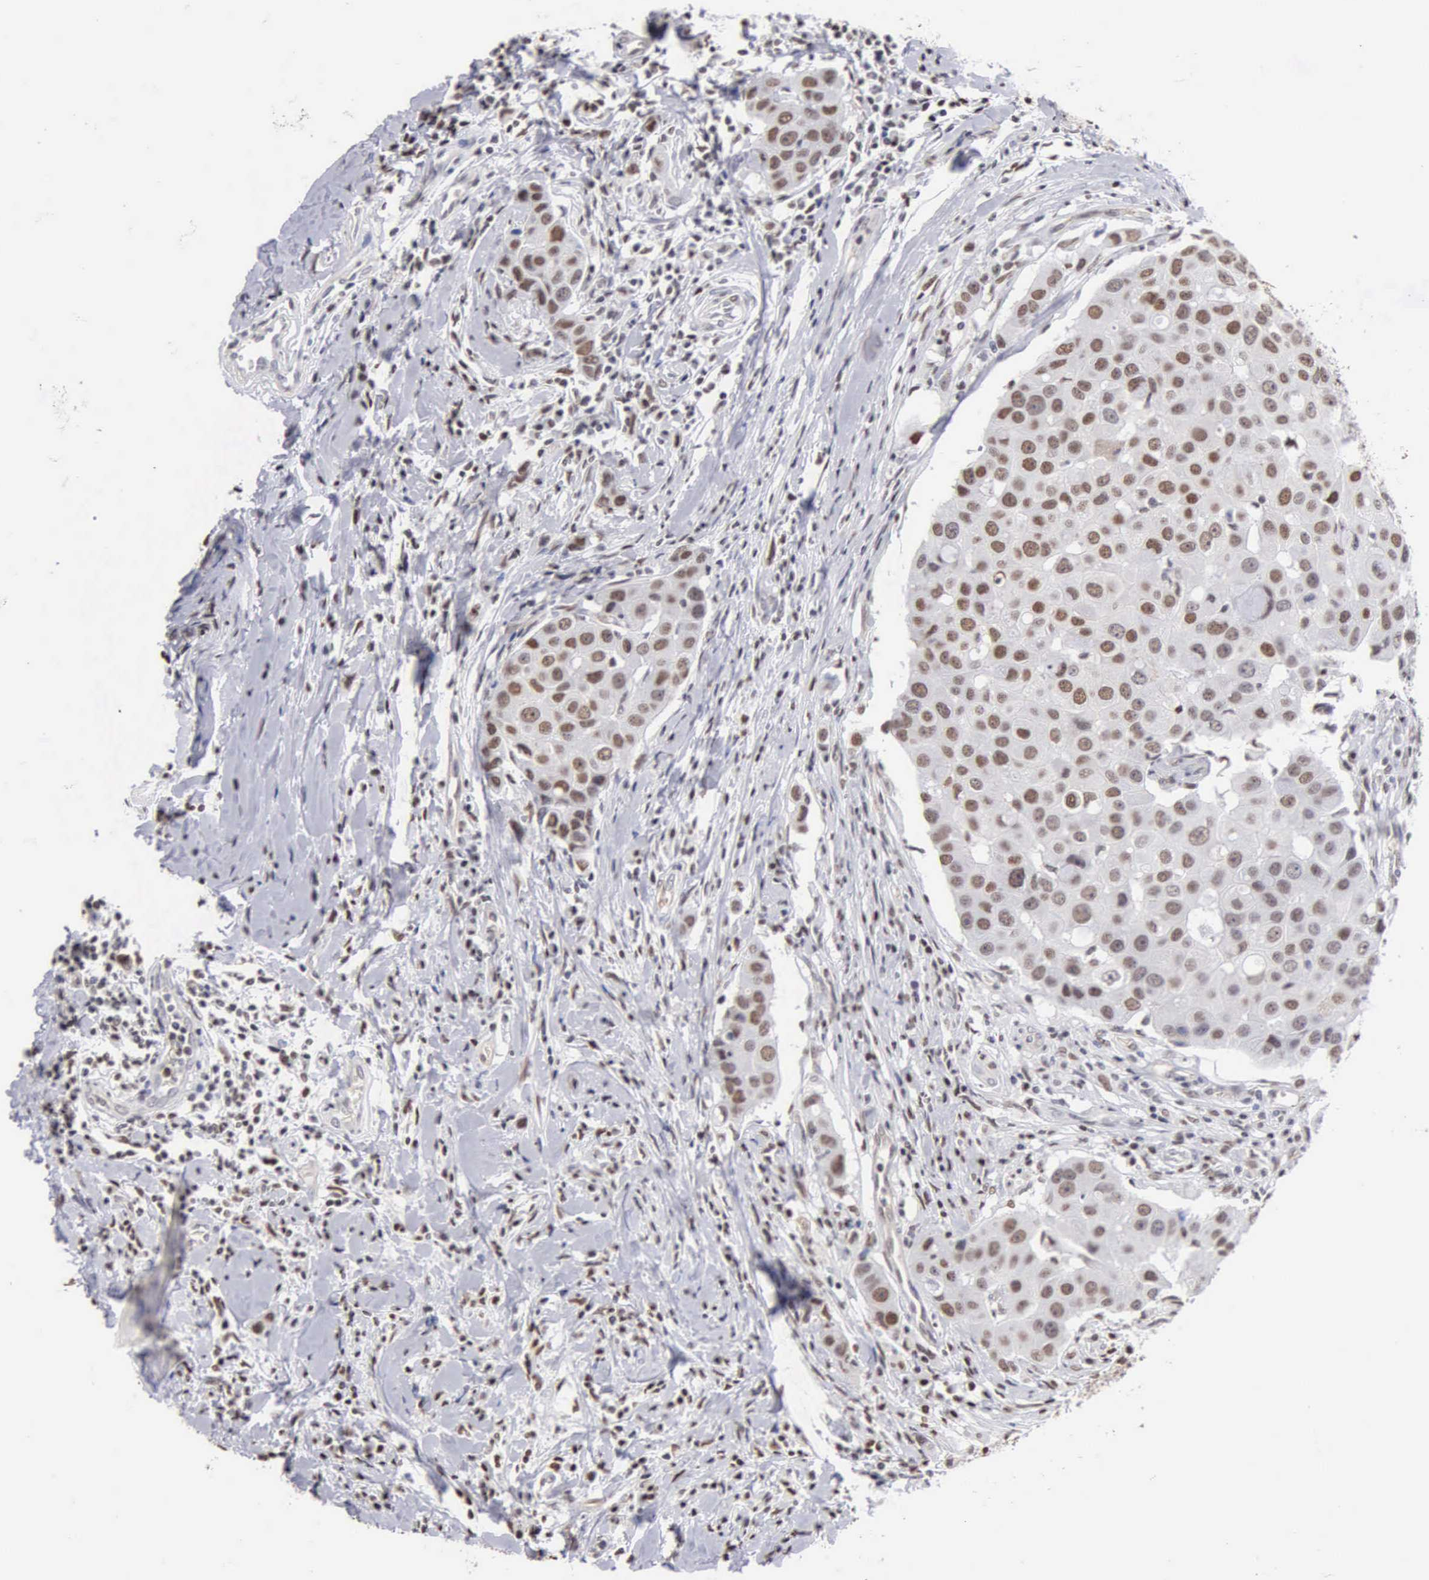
{"staining": {"intensity": "moderate", "quantity": ">75%", "location": "nuclear"}, "tissue": "breast cancer", "cell_type": "Tumor cells", "image_type": "cancer", "snomed": [{"axis": "morphology", "description": "Duct carcinoma"}, {"axis": "topography", "description": "Breast"}], "caption": "Intraductal carcinoma (breast) was stained to show a protein in brown. There is medium levels of moderate nuclear positivity in about >75% of tumor cells. (DAB (3,3'-diaminobenzidine) = brown stain, brightfield microscopy at high magnification).", "gene": "CCNG1", "patient": {"sex": "female", "age": 27}}